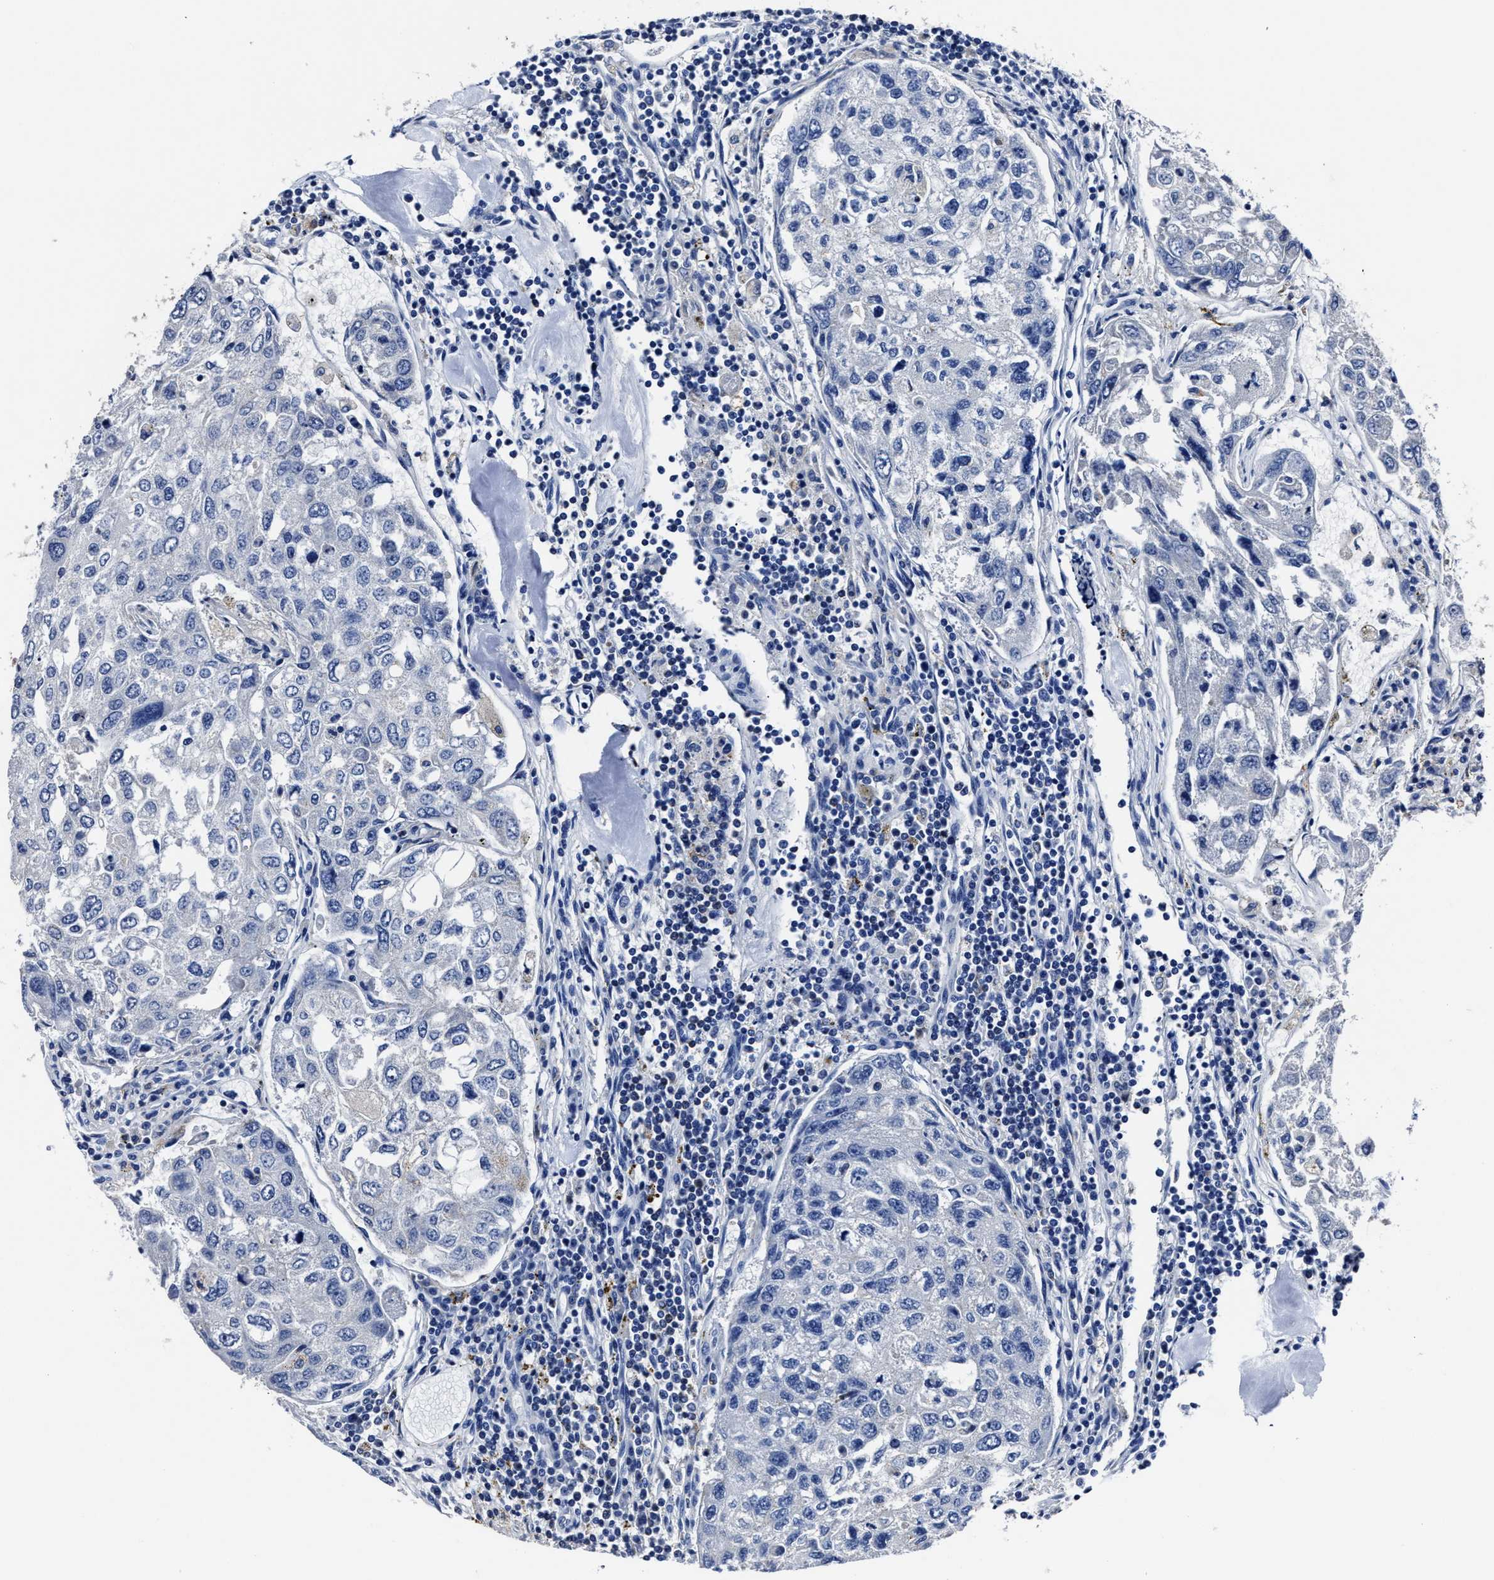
{"staining": {"intensity": "negative", "quantity": "none", "location": "none"}, "tissue": "urothelial cancer", "cell_type": "Tumor cells", "image_type": "cancer", "snomed": [{"axis": "morphology", "description": "Urothelial carcinoma, High grade"}, {"axis": "topography", "description": "Lymph node"}, {"axis": "topography", "description": "Urinary bladder"}], "caption": "IHC histopathology image of urothelial cancer stained for a protein (brown), which reveals no staining in tumor cells.", "gene": "LAMTOR4", "patient": {"sex": "male", "age": 51}}